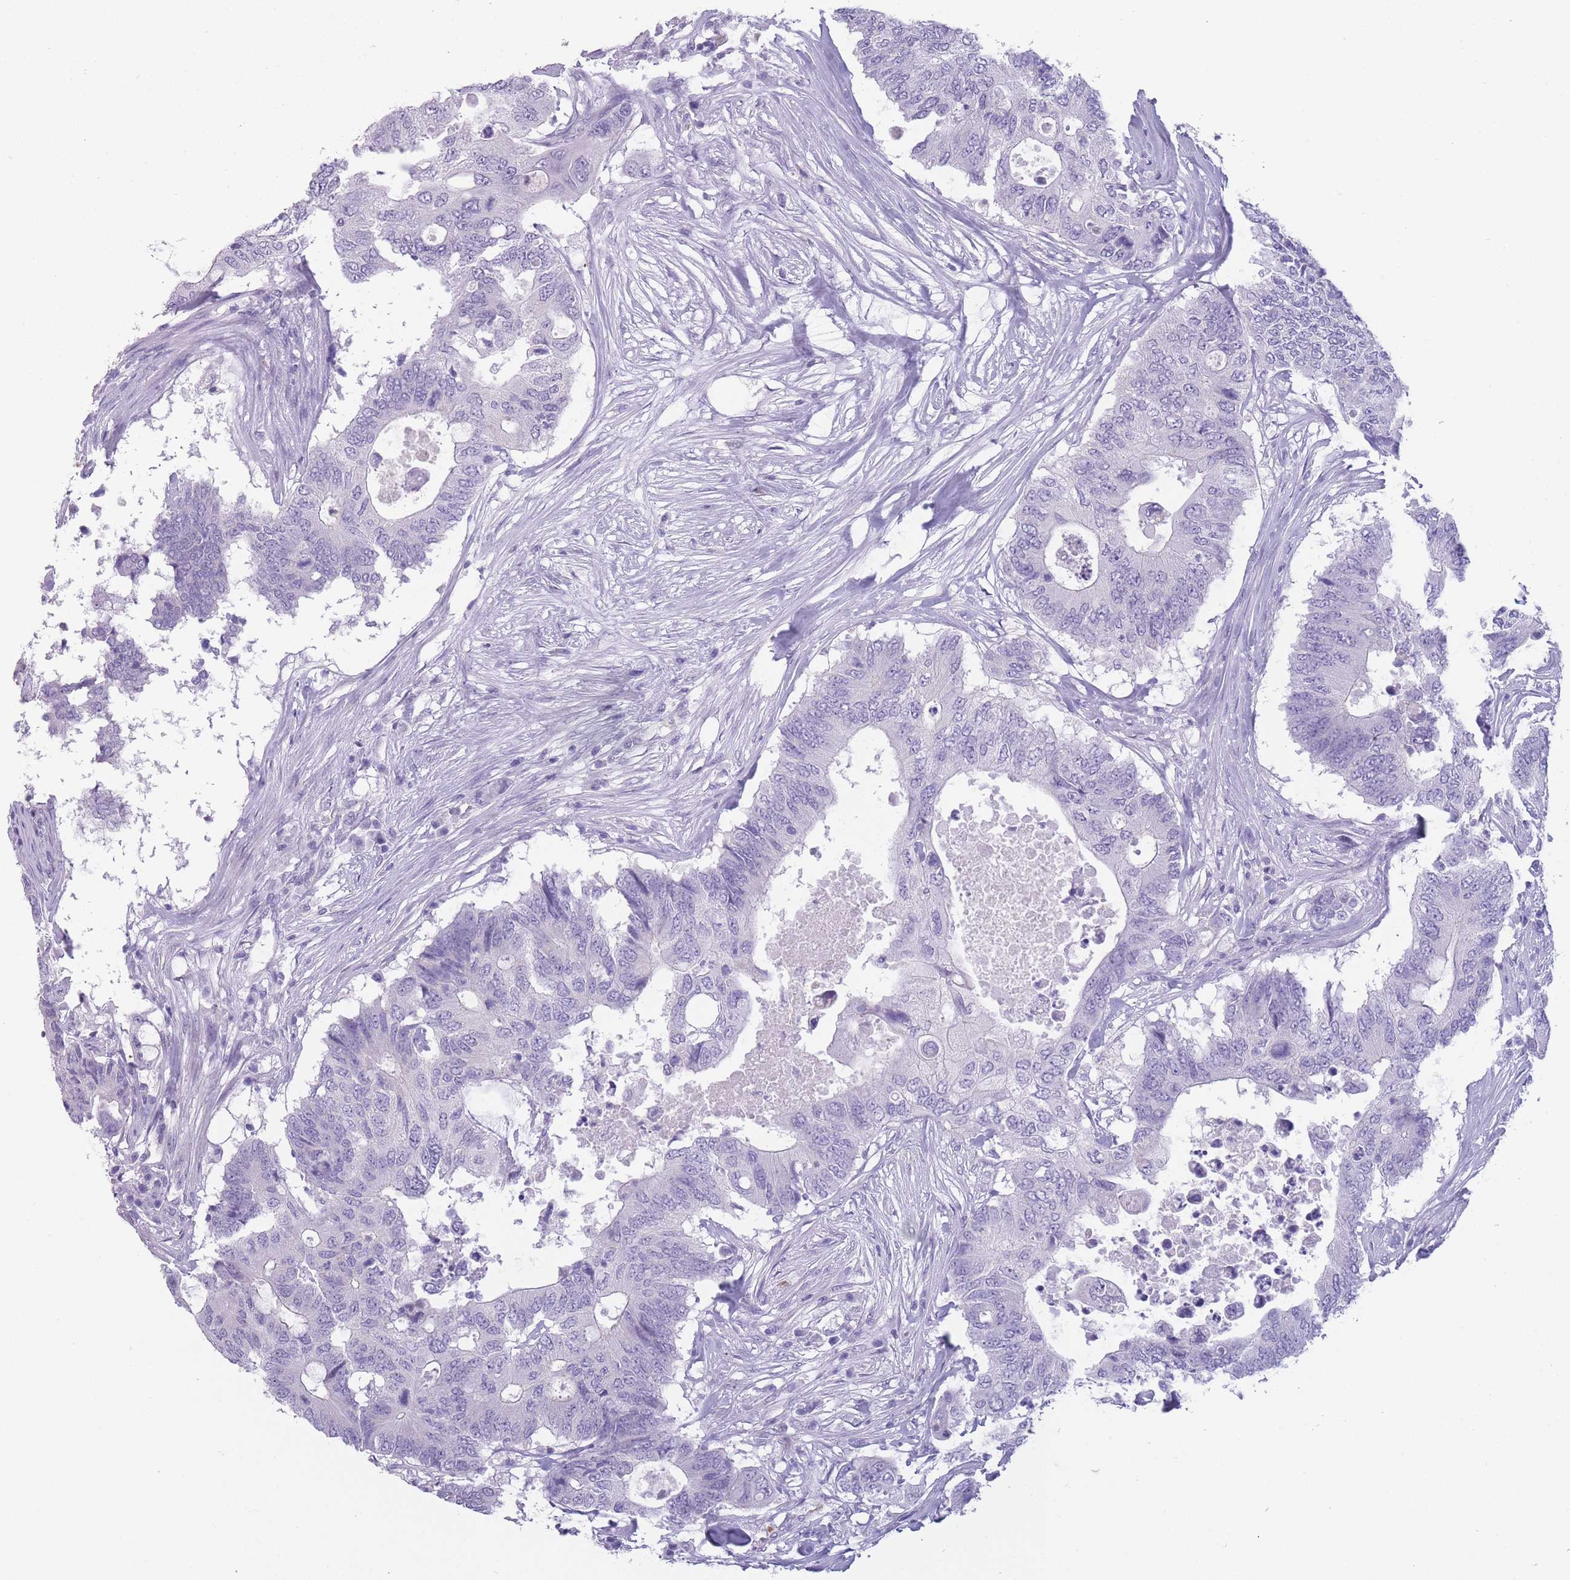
{"staining": {"intensity": "negative", "quantity": "none", "location": "none"}, "tissue": "colorectal cancer", "cell_type": "Tumor cells", "image_type": "cancer", "snomed": [{"axis": "morphology", "description": "Adenocarcinoma, NOS"}, {"axis": "topography", "description": "Colon"}], "caption": "DAB immunohistochemical staining of colorectal cancer shows no significant positivity in tumor cells.", "gene": "DCANP1", "patient": {"sex": "male", "age": 71}}